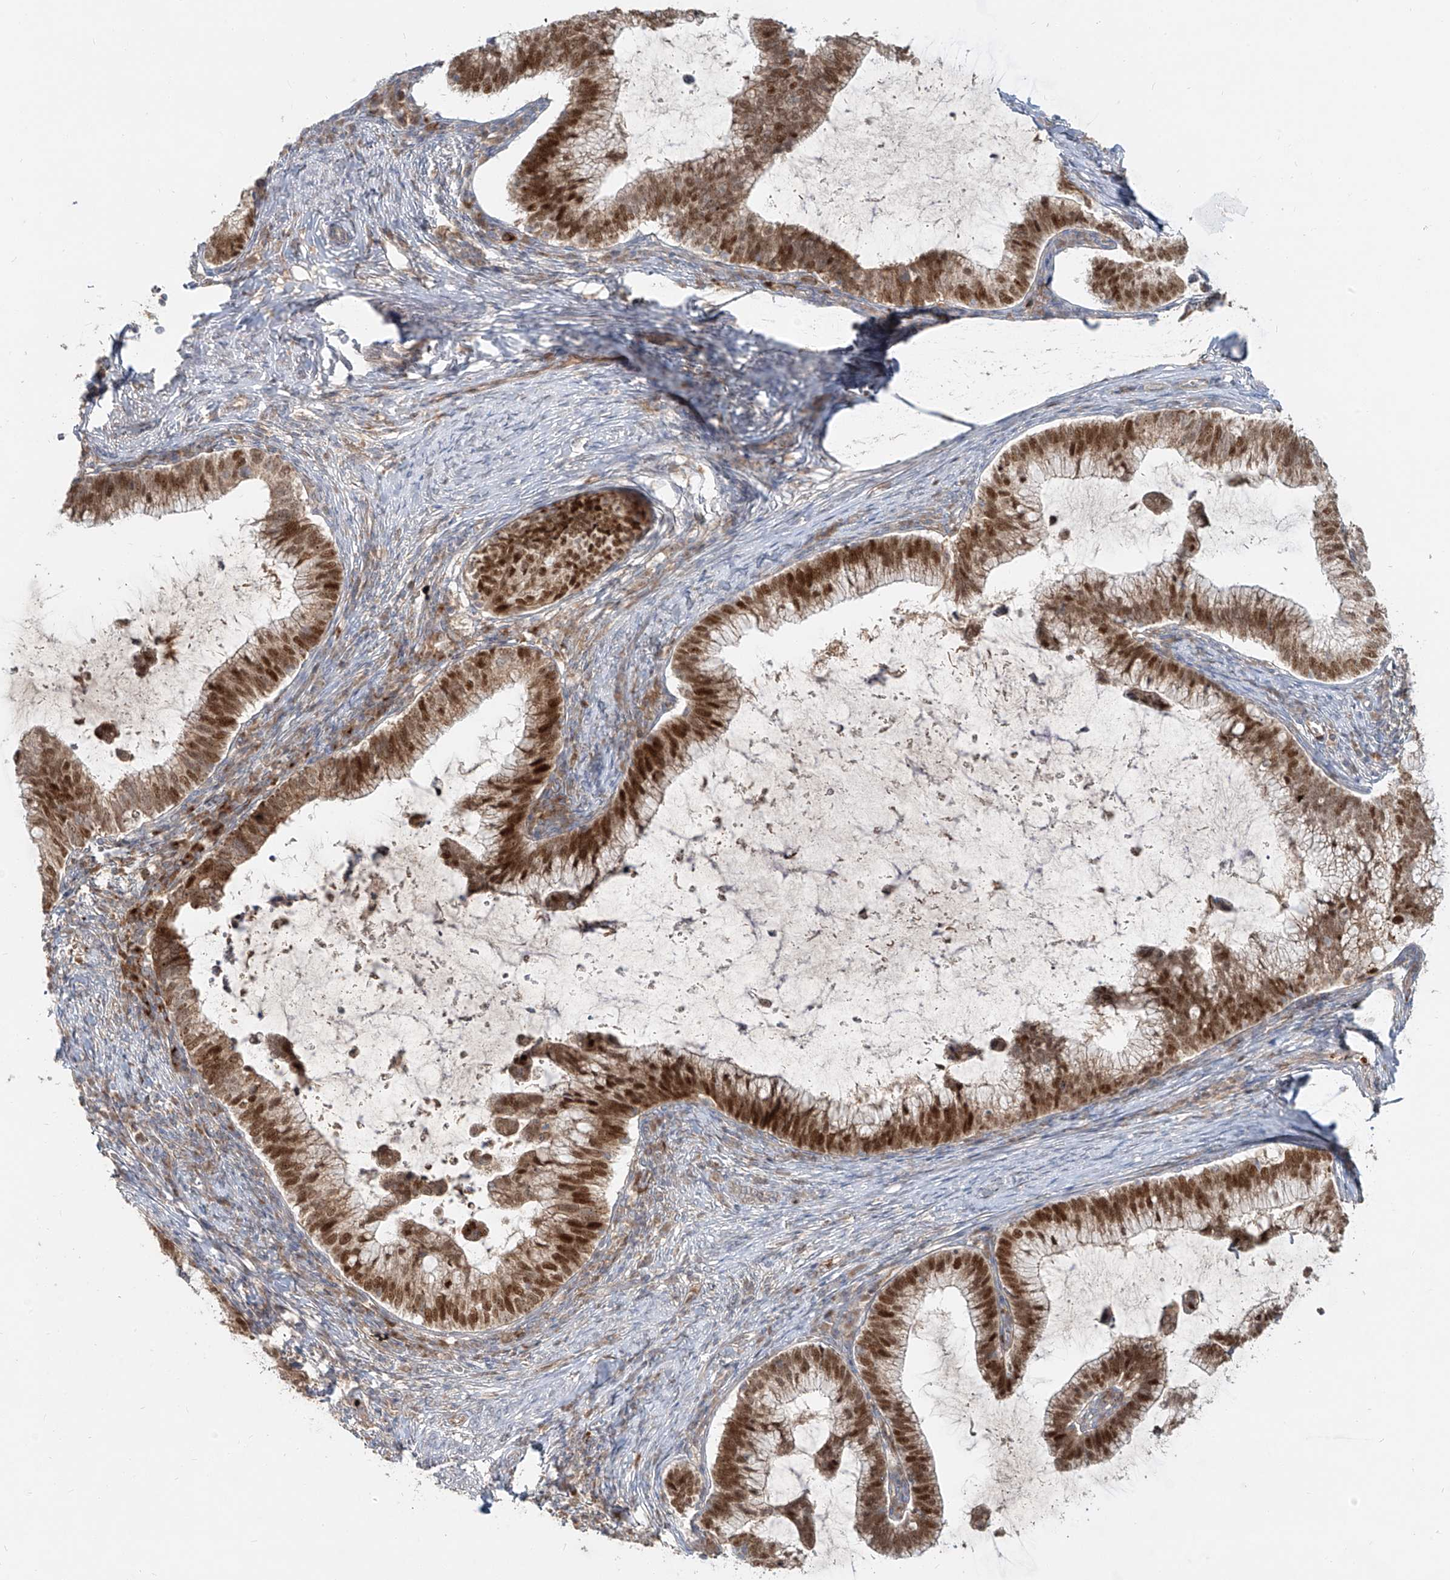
{"staining": {"intensity": "strong", "quantity": "25%-75%", "location": "cytoplasmic/membranous,nuclear"}, "tissue": "cervical cancer", "cell_type": "Tumor cells", "image_type": "cancer", "snomed": [{"axis": "morphology", "description": "Adenocarcinoma, NOS"}, {"axis": "topography", "description": "Cervix"}], "caption": "IHC of cervical cancer exhibits high levels of strong cytoplasmic/membranous and nuclear positivity in approximately 25%-75% of tumor cells.", "gene": "FGD2", "patient": {"sex": "female", "age": 36}}